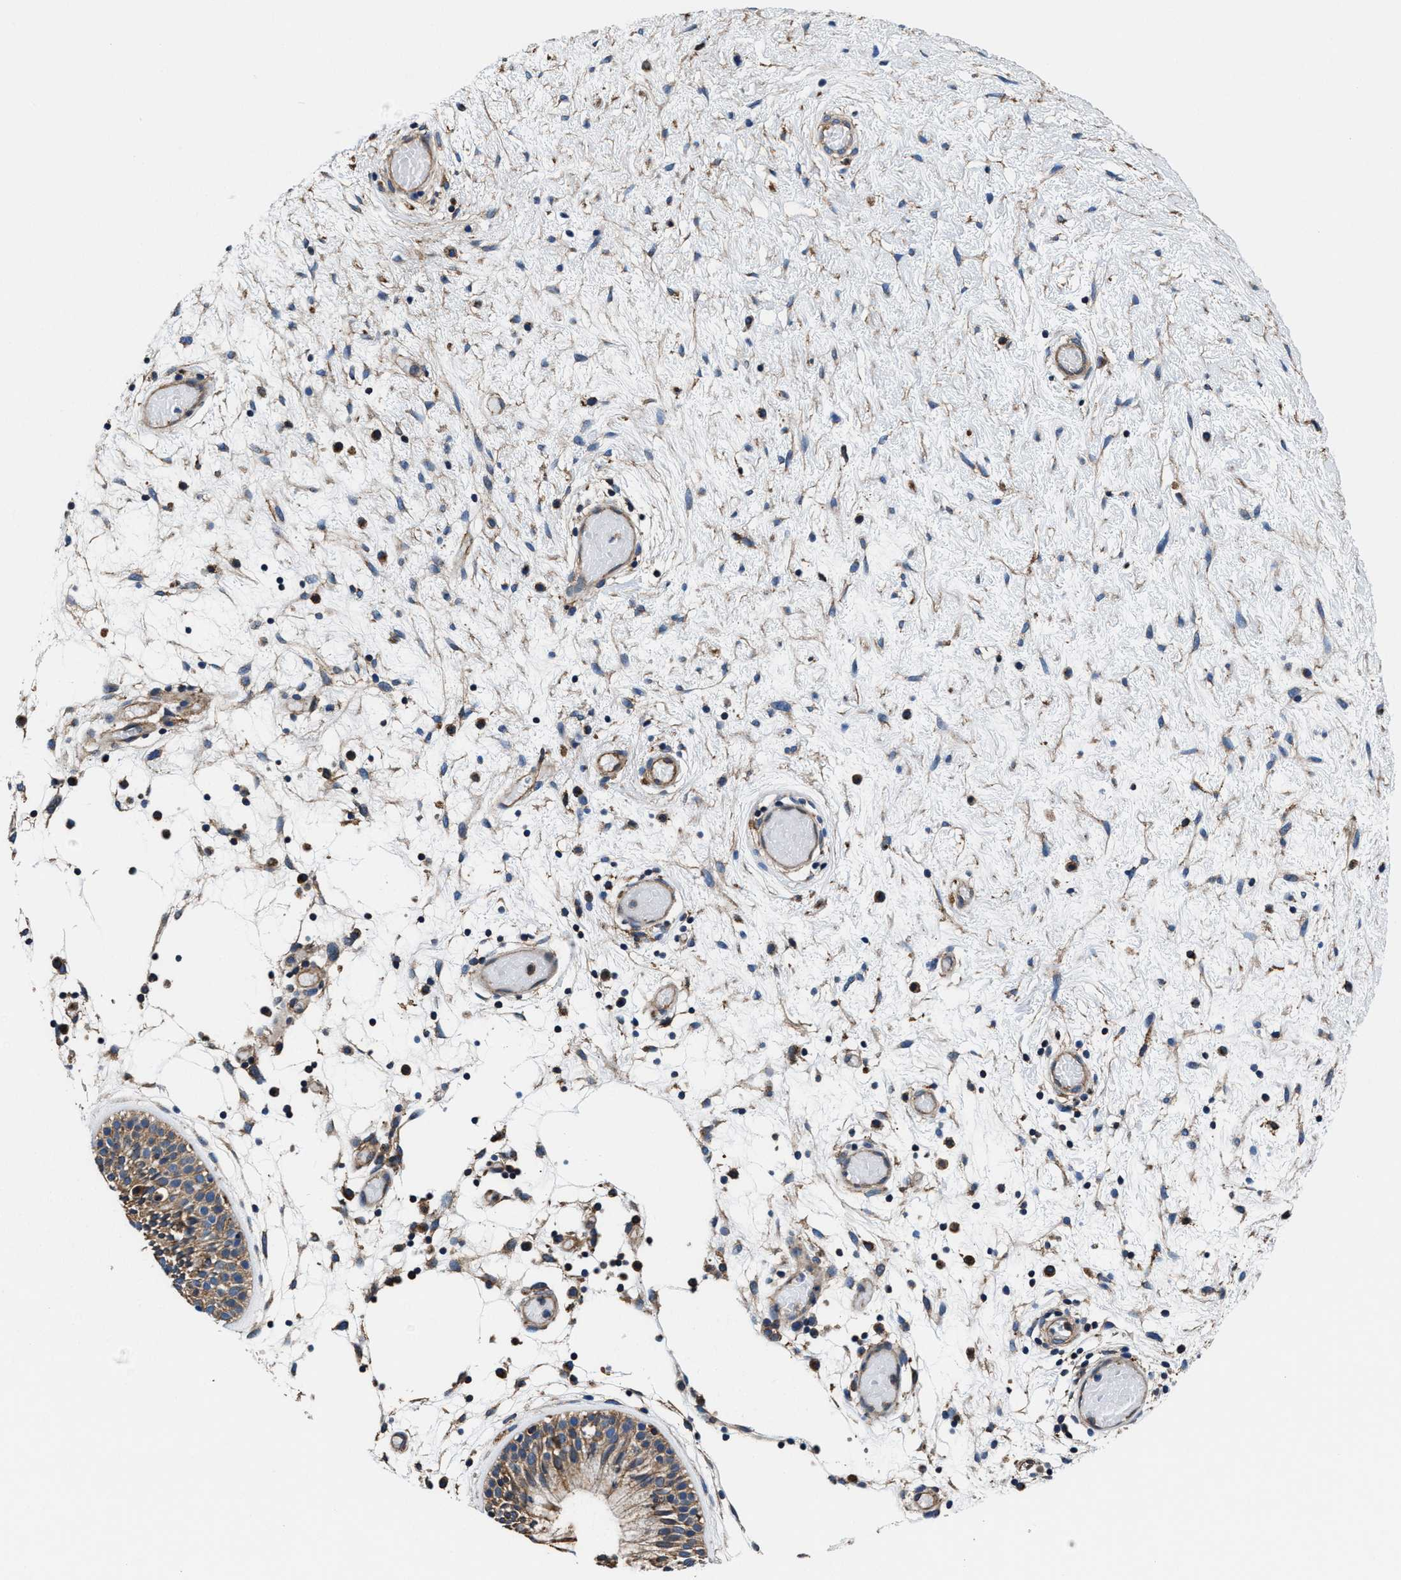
{"staining": {"intensity": "moderate", "quantity": ">75%", "location": "cytoplasmic/membranous"}, "tissue": "nasopharynx", "cell_type": "Respiratory epithelial cells", "image_type": "normal", "snomed": [{"axis": "morphology", "description": "Normal tissue, NOS"}, {"axis": "morphology", "description": "Inflammation, NOS"}, {"axis": "topography", "description": "Nasopharynx"}], "caption": "The image demonstrates staining of normal nasopharynx, revealing moderate cytoplasmic/membranous protein staining (brown color) within respiratory epithelial cells.", "gene": "PPP1R9B", "patient": {"sex": "male", "age": 48}}